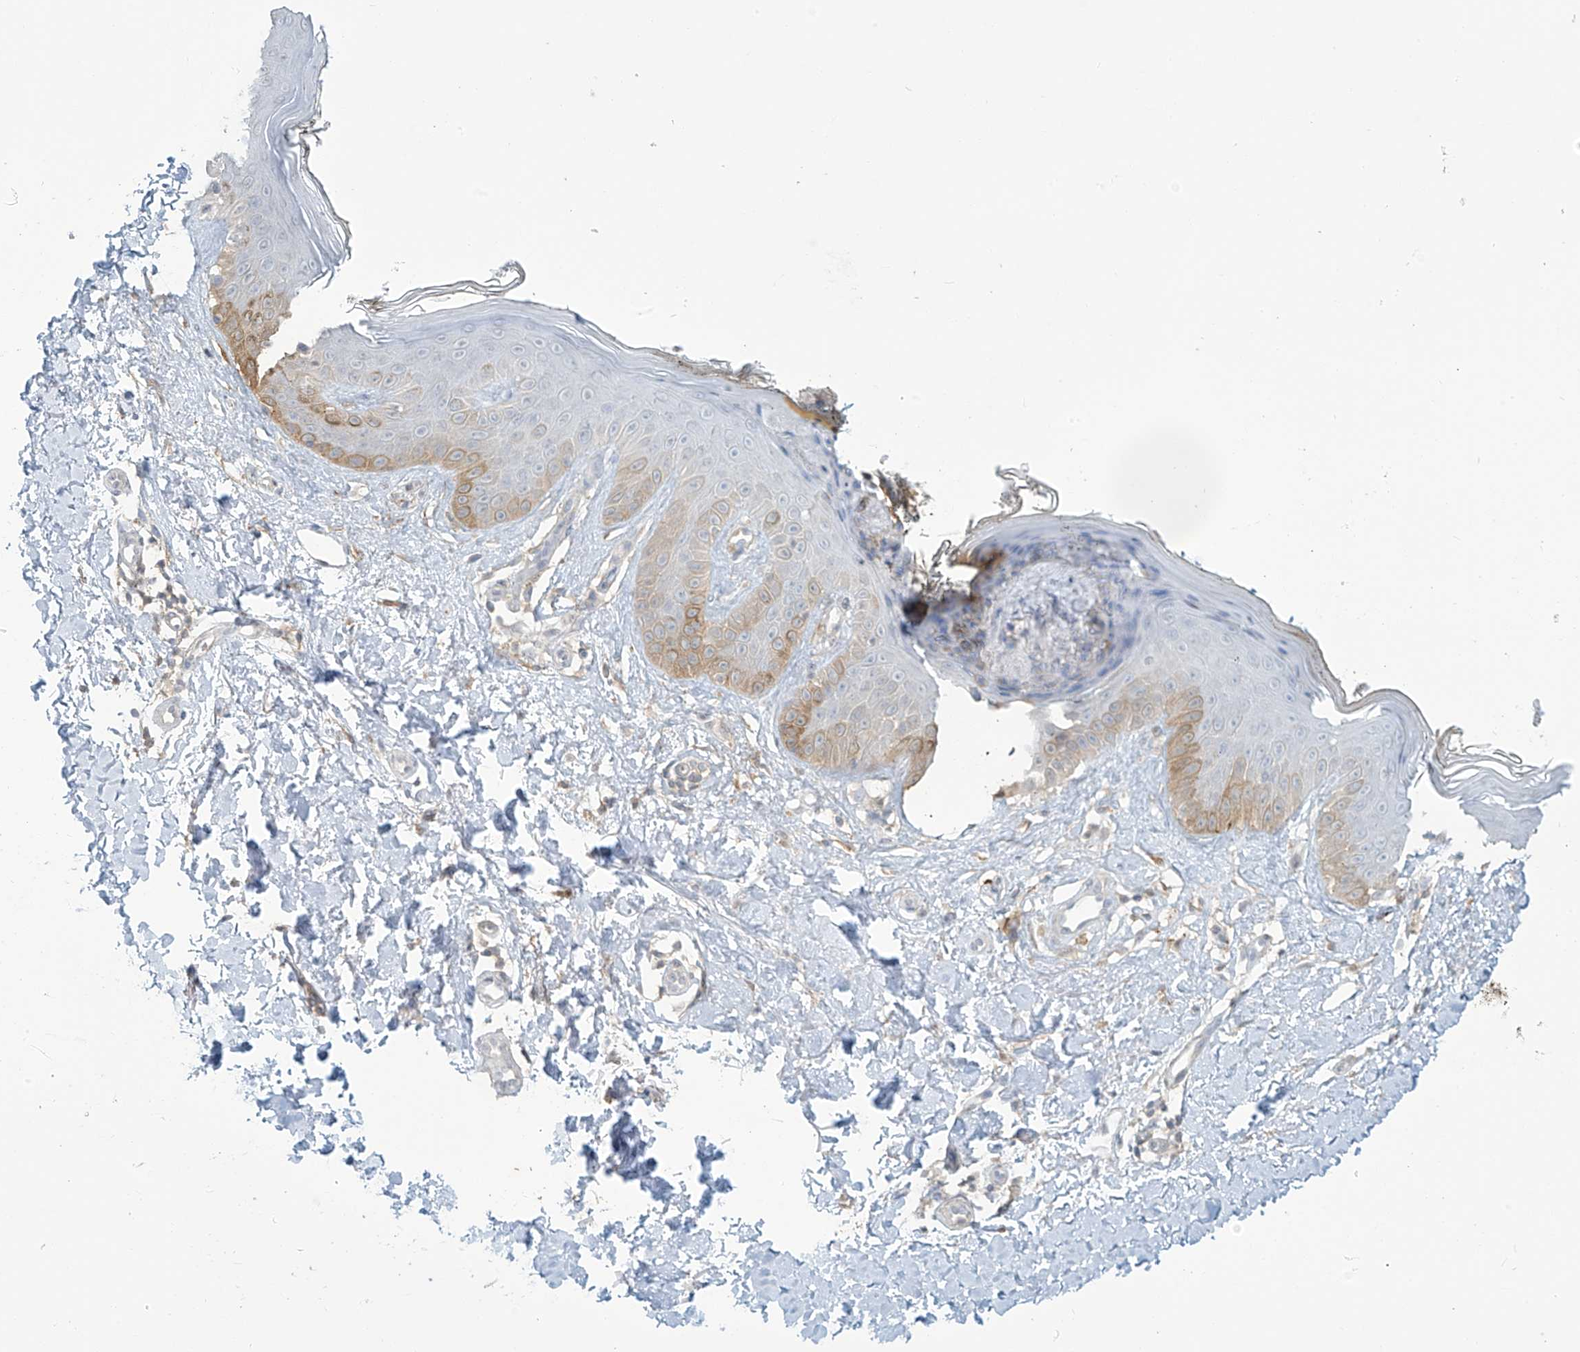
{"staining": {"intensity": "weak", "quantity": ">75%", "location": "cytoplasmic/membranous"}, "tissue": "skin", "cell_type": "Fibroblasts", "image_type": "normal", "snomed": [{"axis": "morphology", "description": "Normal tissue, NOS"}, {"axis": "topography", "description": "Skin"}], "caption": "Immunohistochemistry image of unremarkable skin stained for a protein (brown), which exhibits low levels of weak cytoplasmic/membranous expression in approximately >75% of fibroblasts.", "gene": "TAGAP", "patient": {"sex": "female", "age": 64}}